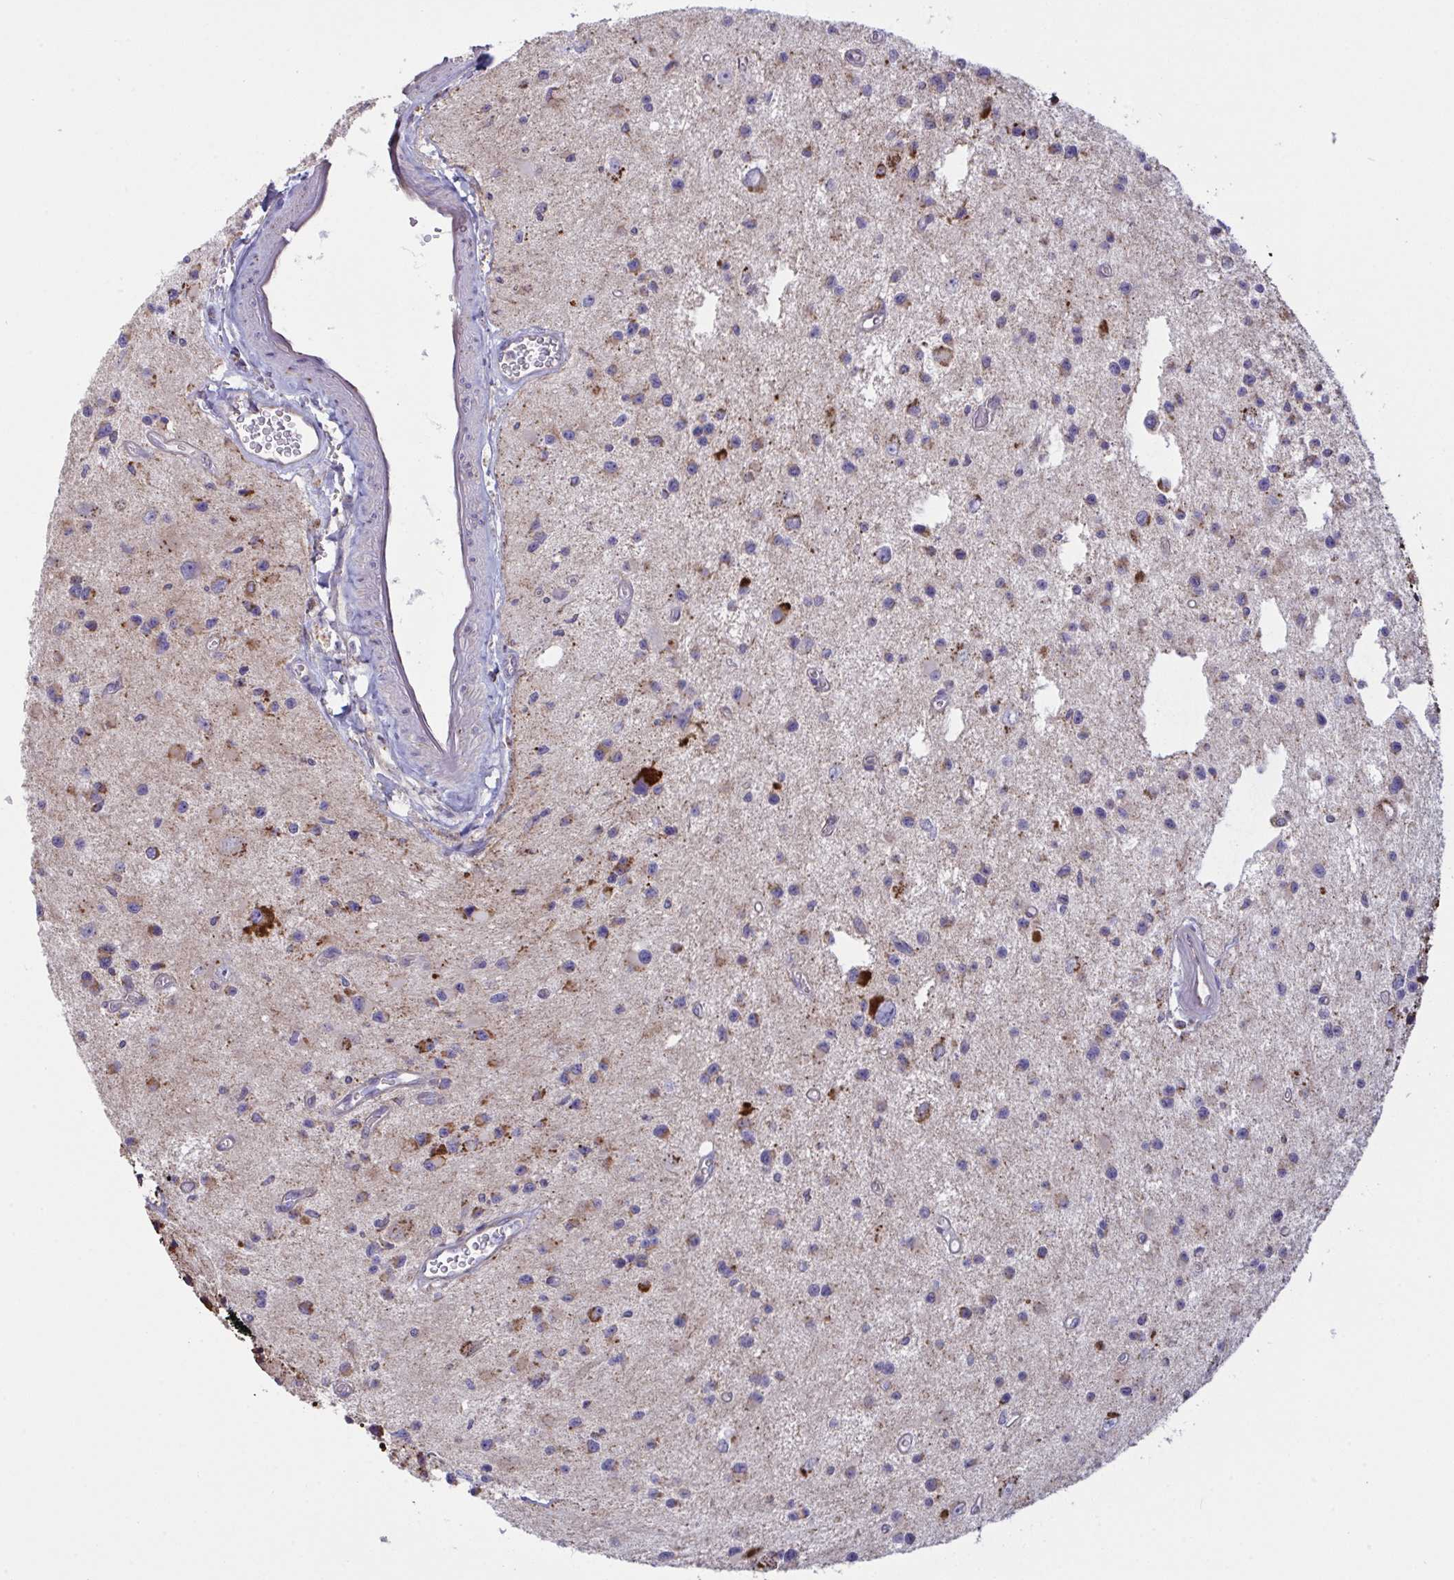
{"staining": {"intensity": "strong", "quantity": "<25%", "location": "cytoplasmic/membranous"}, "tissue": "glioma", "cell_type": "Tumor cells", "image_type": "cancer", "snomed": [{"axis": "morphology", "description": "Glioma, malignant, Low grade"}, {"axis": "topography", "description": "Brain"}], "caption": "Protein analysis of malignant glioma (low-grade) tissue reveals strong cytoplasmic/membranous staining in approximately <25% of tumor cells. (DAB = brown stain, brightfield microscopy at high magnification).", "gene": "MICOS10", "patient": {"sex": "male", "age": 43}}